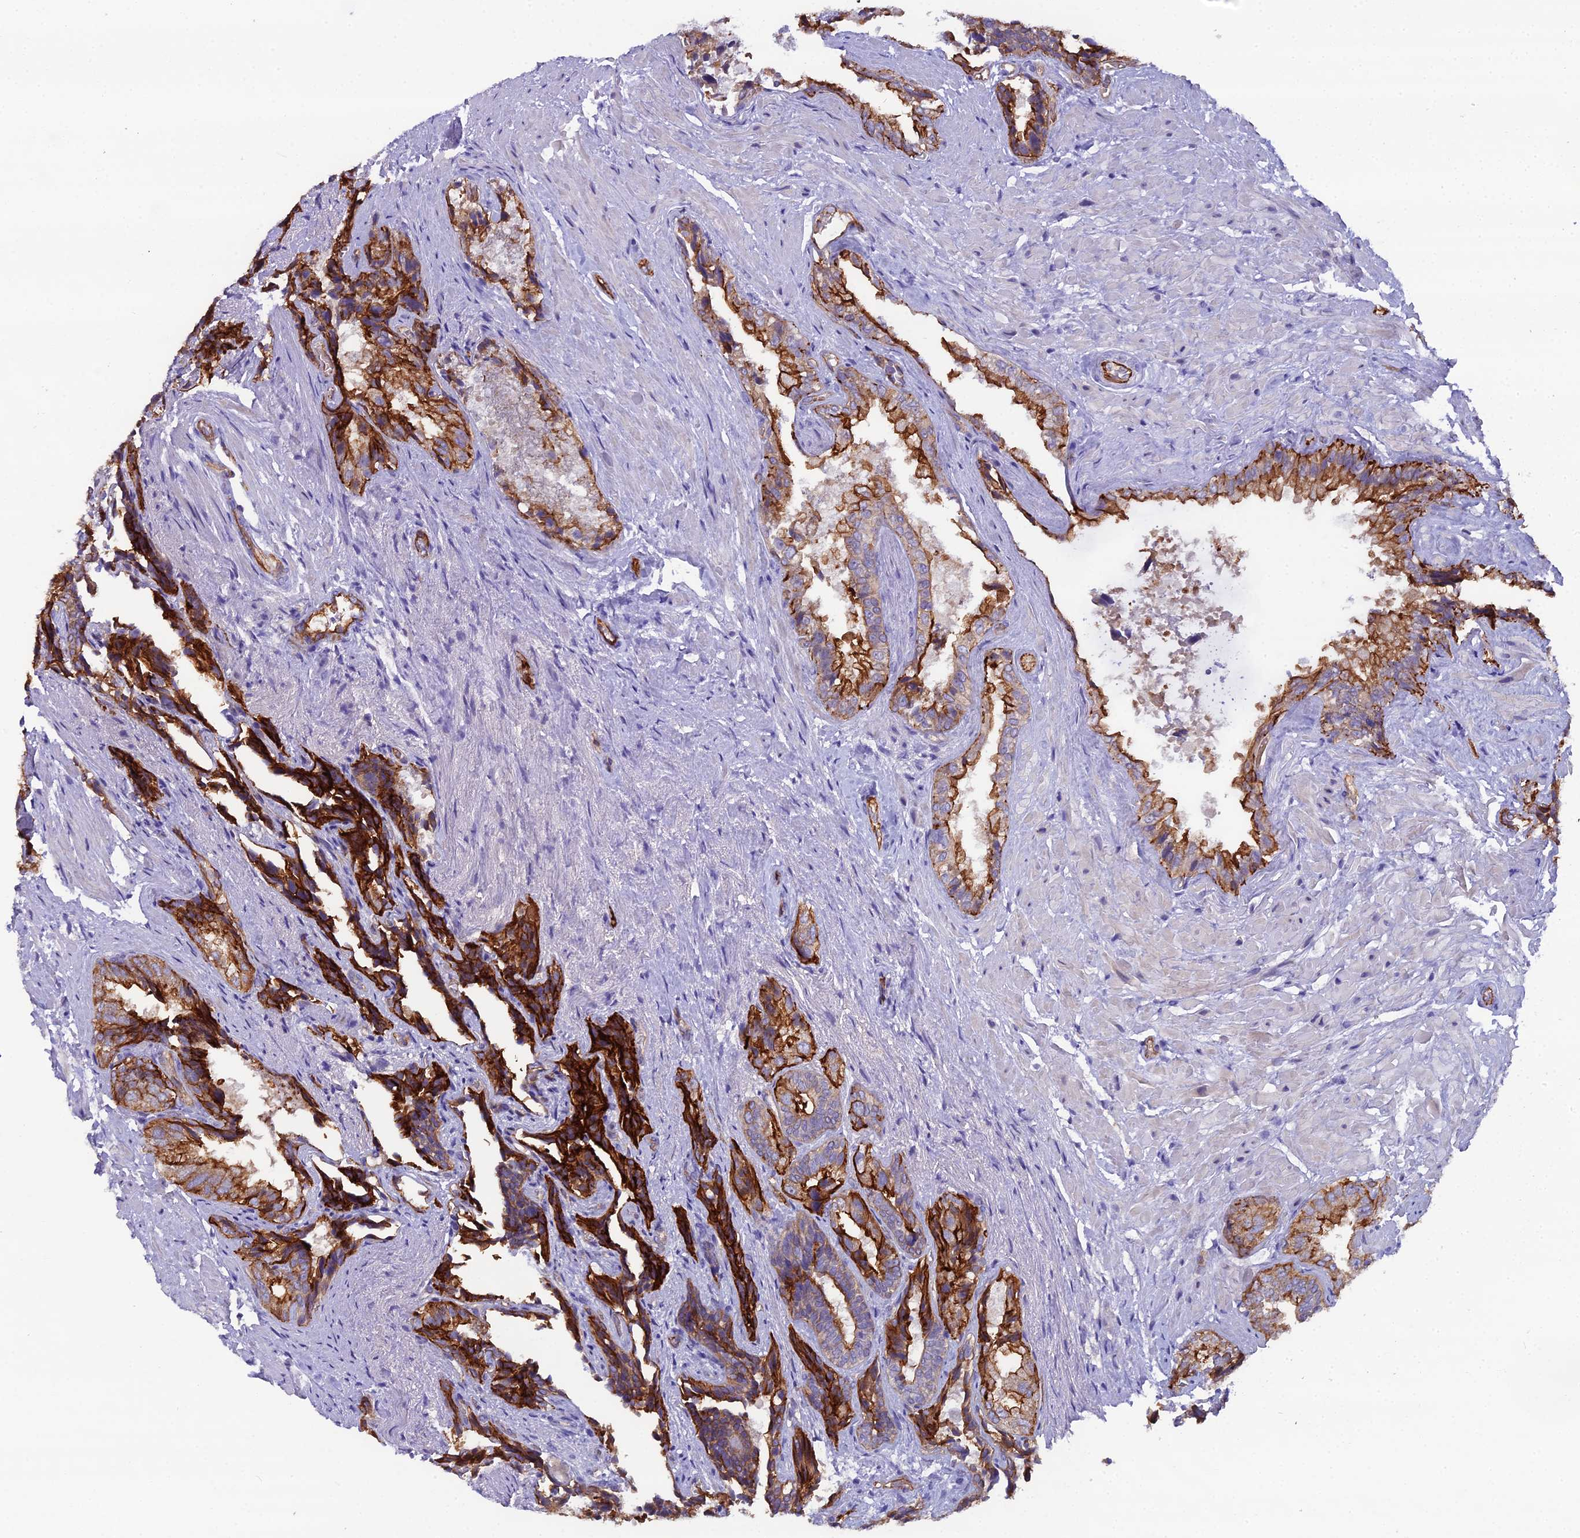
{"staining": {"intensity": "strong", "quantity": "25%-75%", "location": "cytoplasmic/membranous"}, "tissue": "seminal vesicle", "cell_type": "Glandular cells", "image_type": "normal", "snomed": [{"axis": "morphology", "description": "Normal tissue, NOS"}, {"axis": "topography", "description": "Seminal veicle"}, {"axis": "topography", "description": "Peripheral nerve tissue"}], "caption": "This micrograph exhibits immunohistochemistry (IHC) staining of benign human seminal vesicle, with high strong cytoplasmic/membranous positivity in about 25%-75% of glandular cells.", "gene": "CFAP47", "patient": {"sex": "male", "age": 63}}